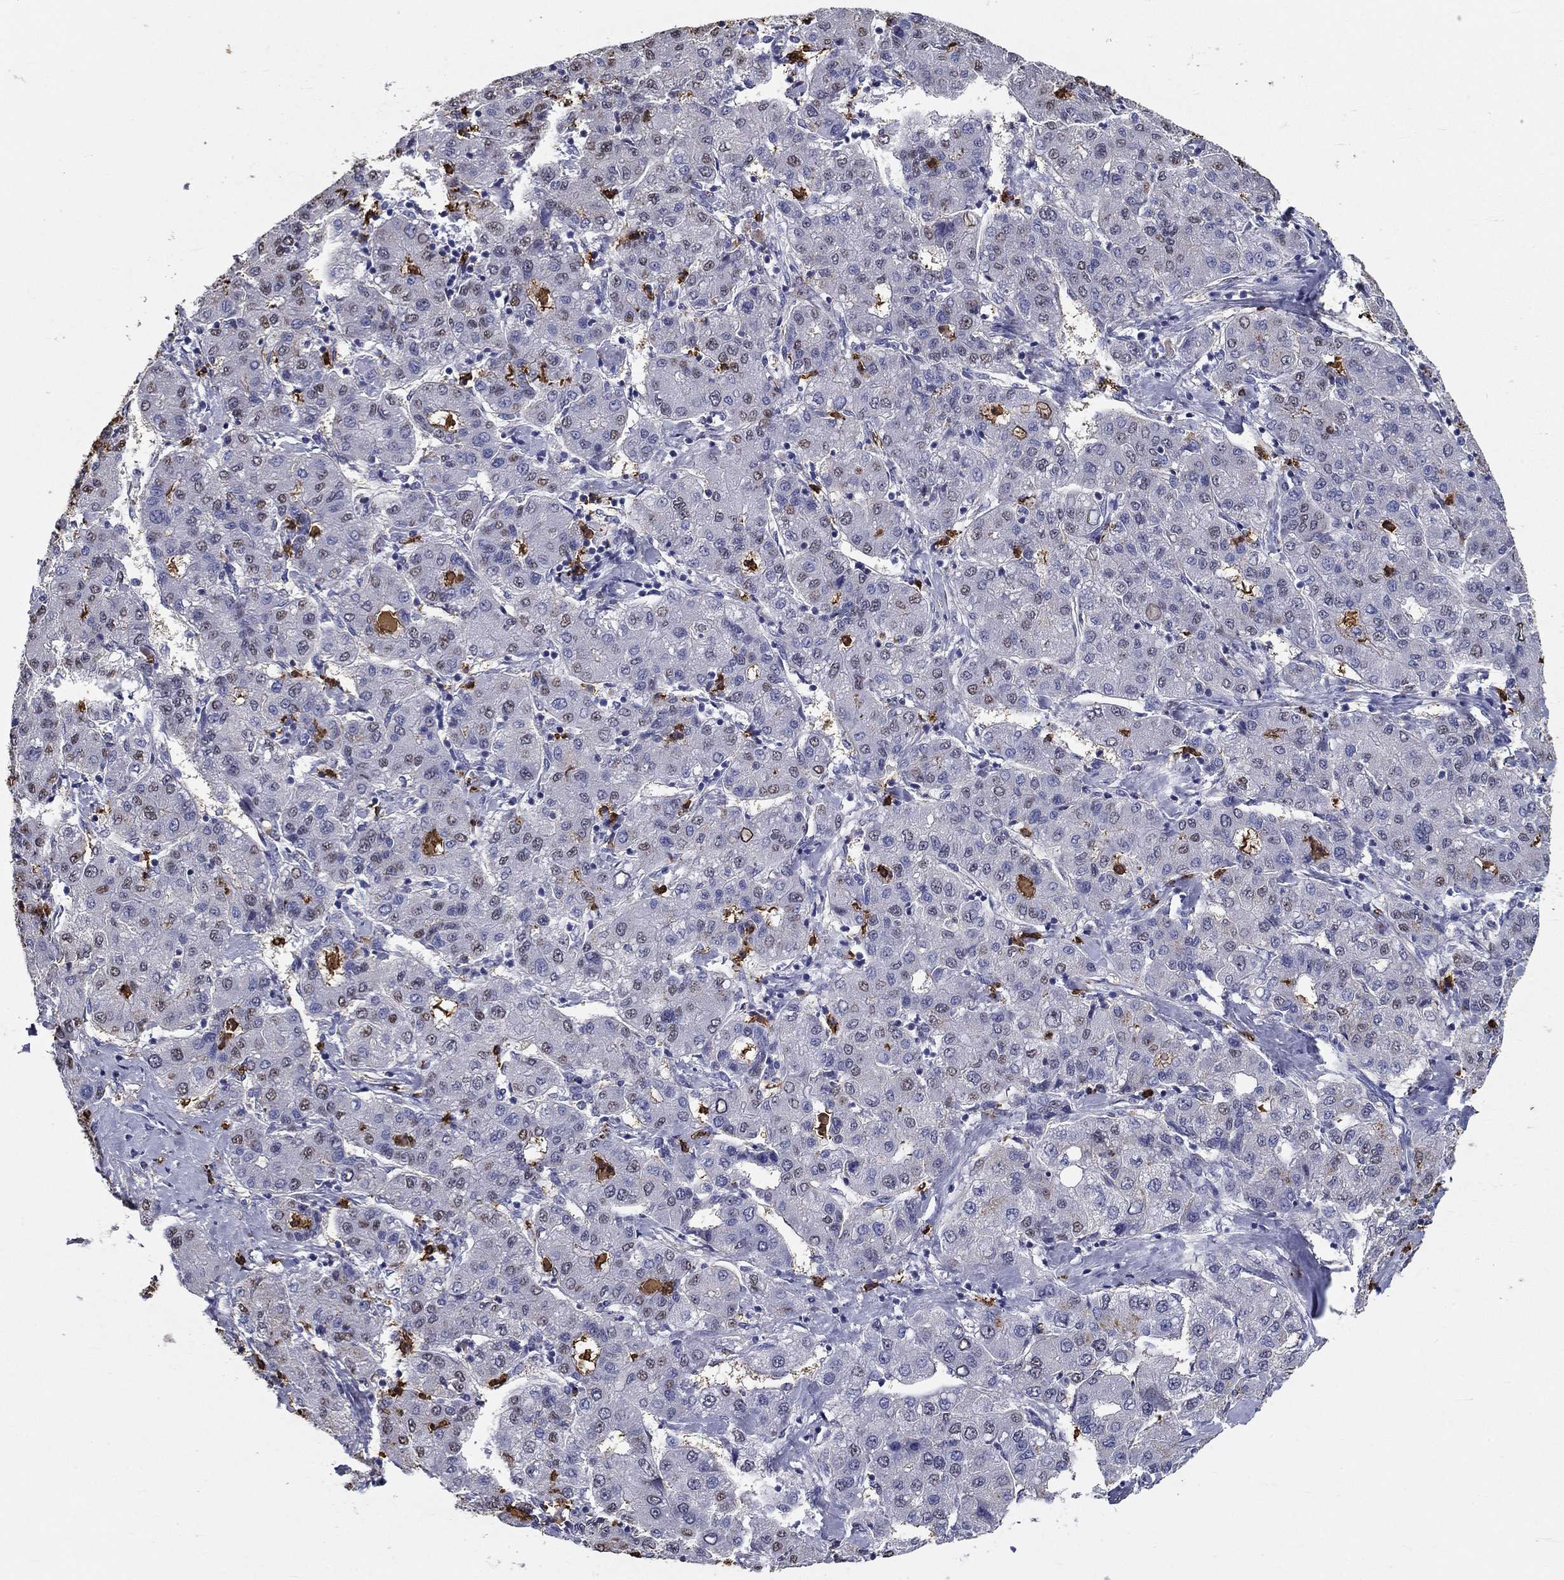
{"staining": {"intensity": "negative", "quantity": "none", "location": "none"}, "tissue": "liver cancer", "cell_type": "Tumor cells", "image_type": "cancer", "snomed": [{"axis": "morphology", "description": "Carcinoma, Hepatocellular, NOS"}, {"axis": "topography", "description": "Liver"}], "caption": "Tumor cells are negative for protein expression in human hepatocellular carcinoma (liver).", "gene": "IGSF8", "patient": {"sex": "male", "age": 65}}